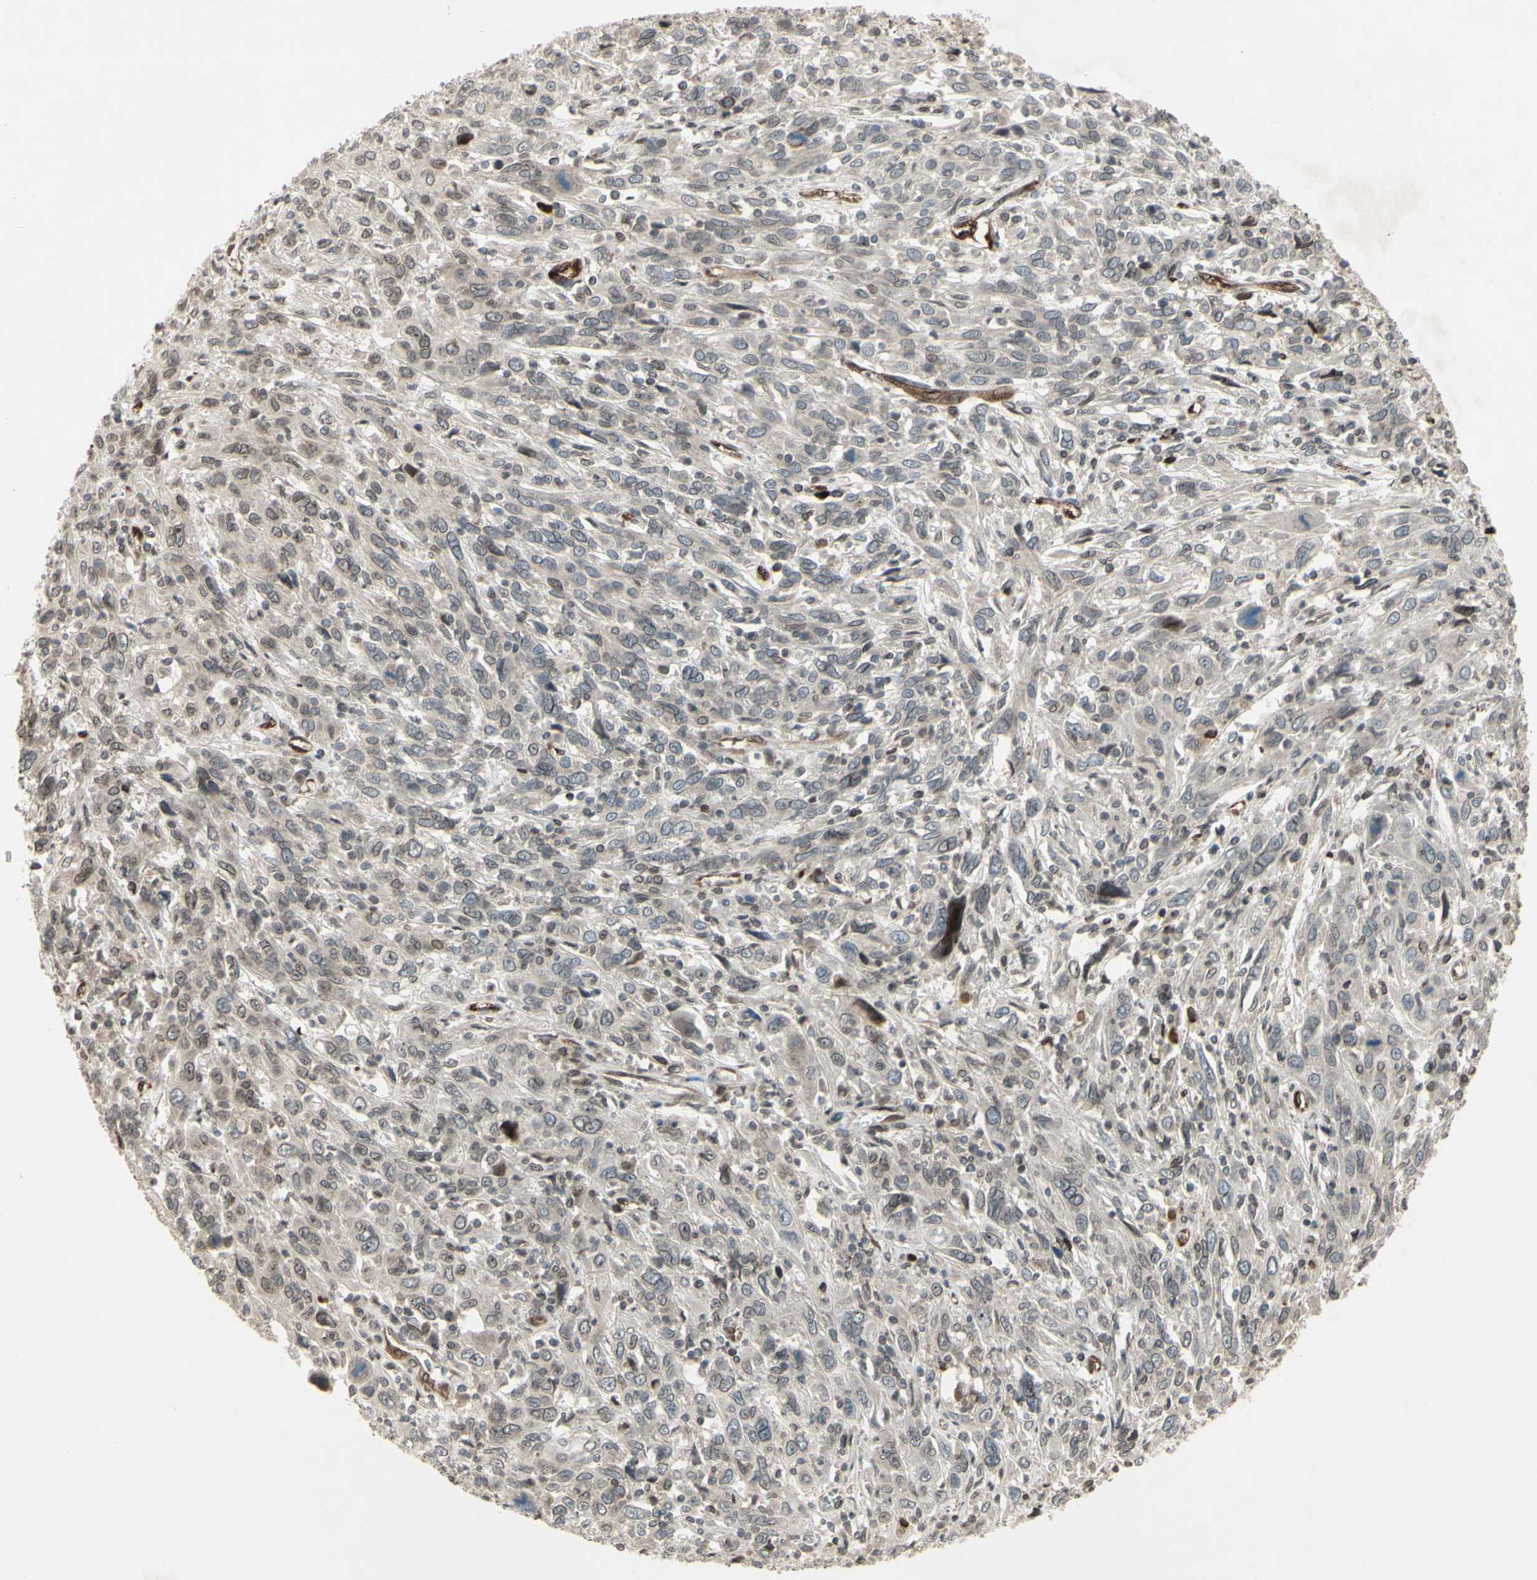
{"staining": {"intensity": "weak", "quantity": "25%-75%", "location": "cytoplasmic/membranous,nuclear"}, "tissue": "cervical cancer", "cell_type": "Tumor cells", "image_type": "cancer", "snomed": [{"axis": "morphology", "description": "Squamous cell carcinoma, NOS"}, {"axis": "topography", "description": "Cervix"}], "caption": "This micrograph demonstrates IHC staining of human cervical cancer (squamous cell carcinoma), with low weak cytoplasmic/membranous and nuclear expression in approximately 25%-75% of tumor cells.", "gene": "MLF2", "patient": {"sex": "female", "age": 46}}